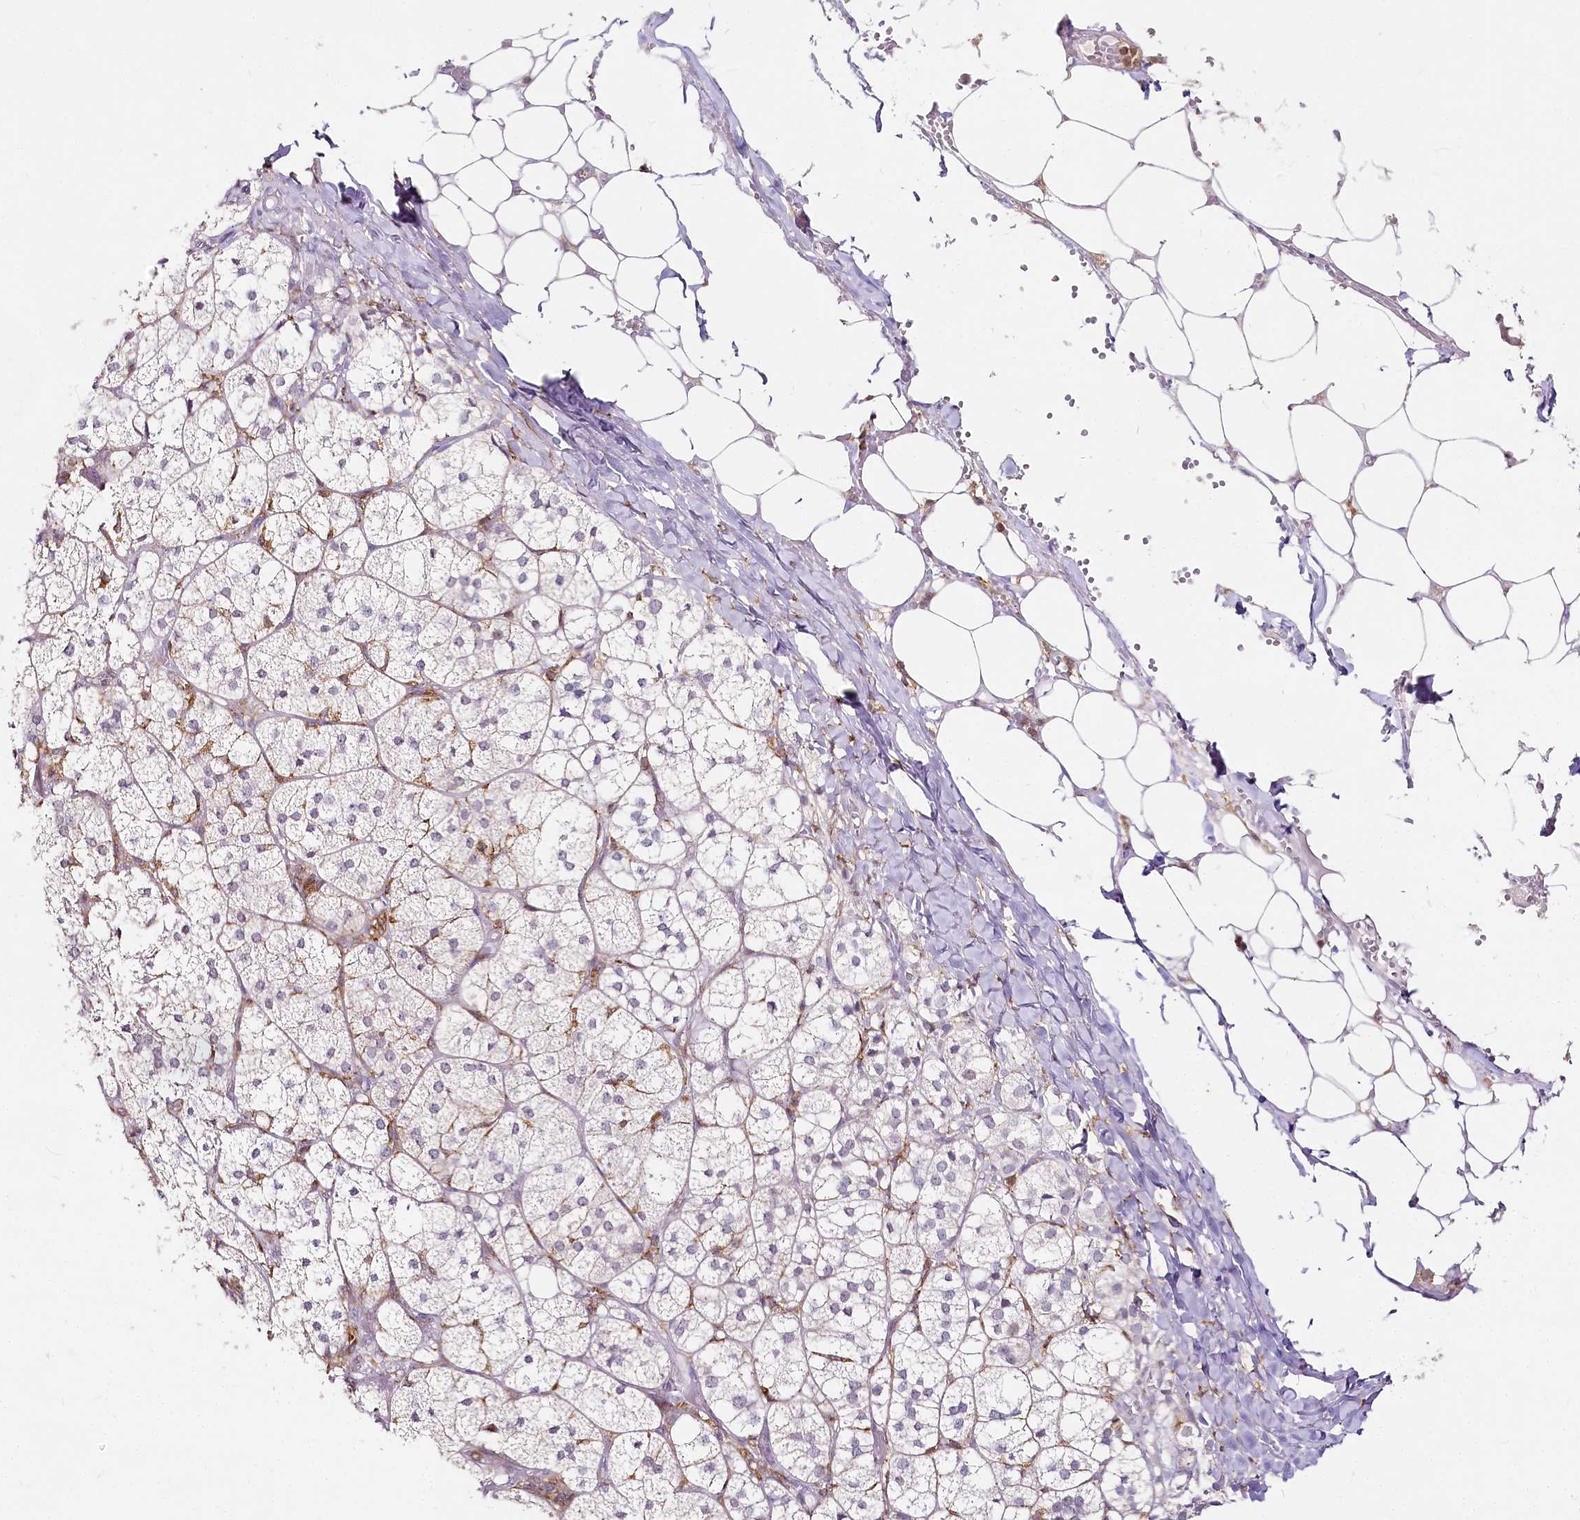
{"staining": {"intensity": "negative", "quantity": "none", "location": "none"}, "tissue": "adrenal gland", "cell_type": "Glandular cells", "image_type": "normal", "snomed": [{"axis": "morphology", "description": "Normal tissue, NOS"}, {"axis": "topography", "description": "Adrenal gland"}], "caption": "Glandular cells are negative for brown protein staining in normal adrenal gland. The staining was performed using DAB to visualize the protein expression in brown, while the nuclei were stained in blue with hematoxylin (Magnification: 20x).", "gene": "DOCK2", "patient": {"sex": "female", "age": 61}}